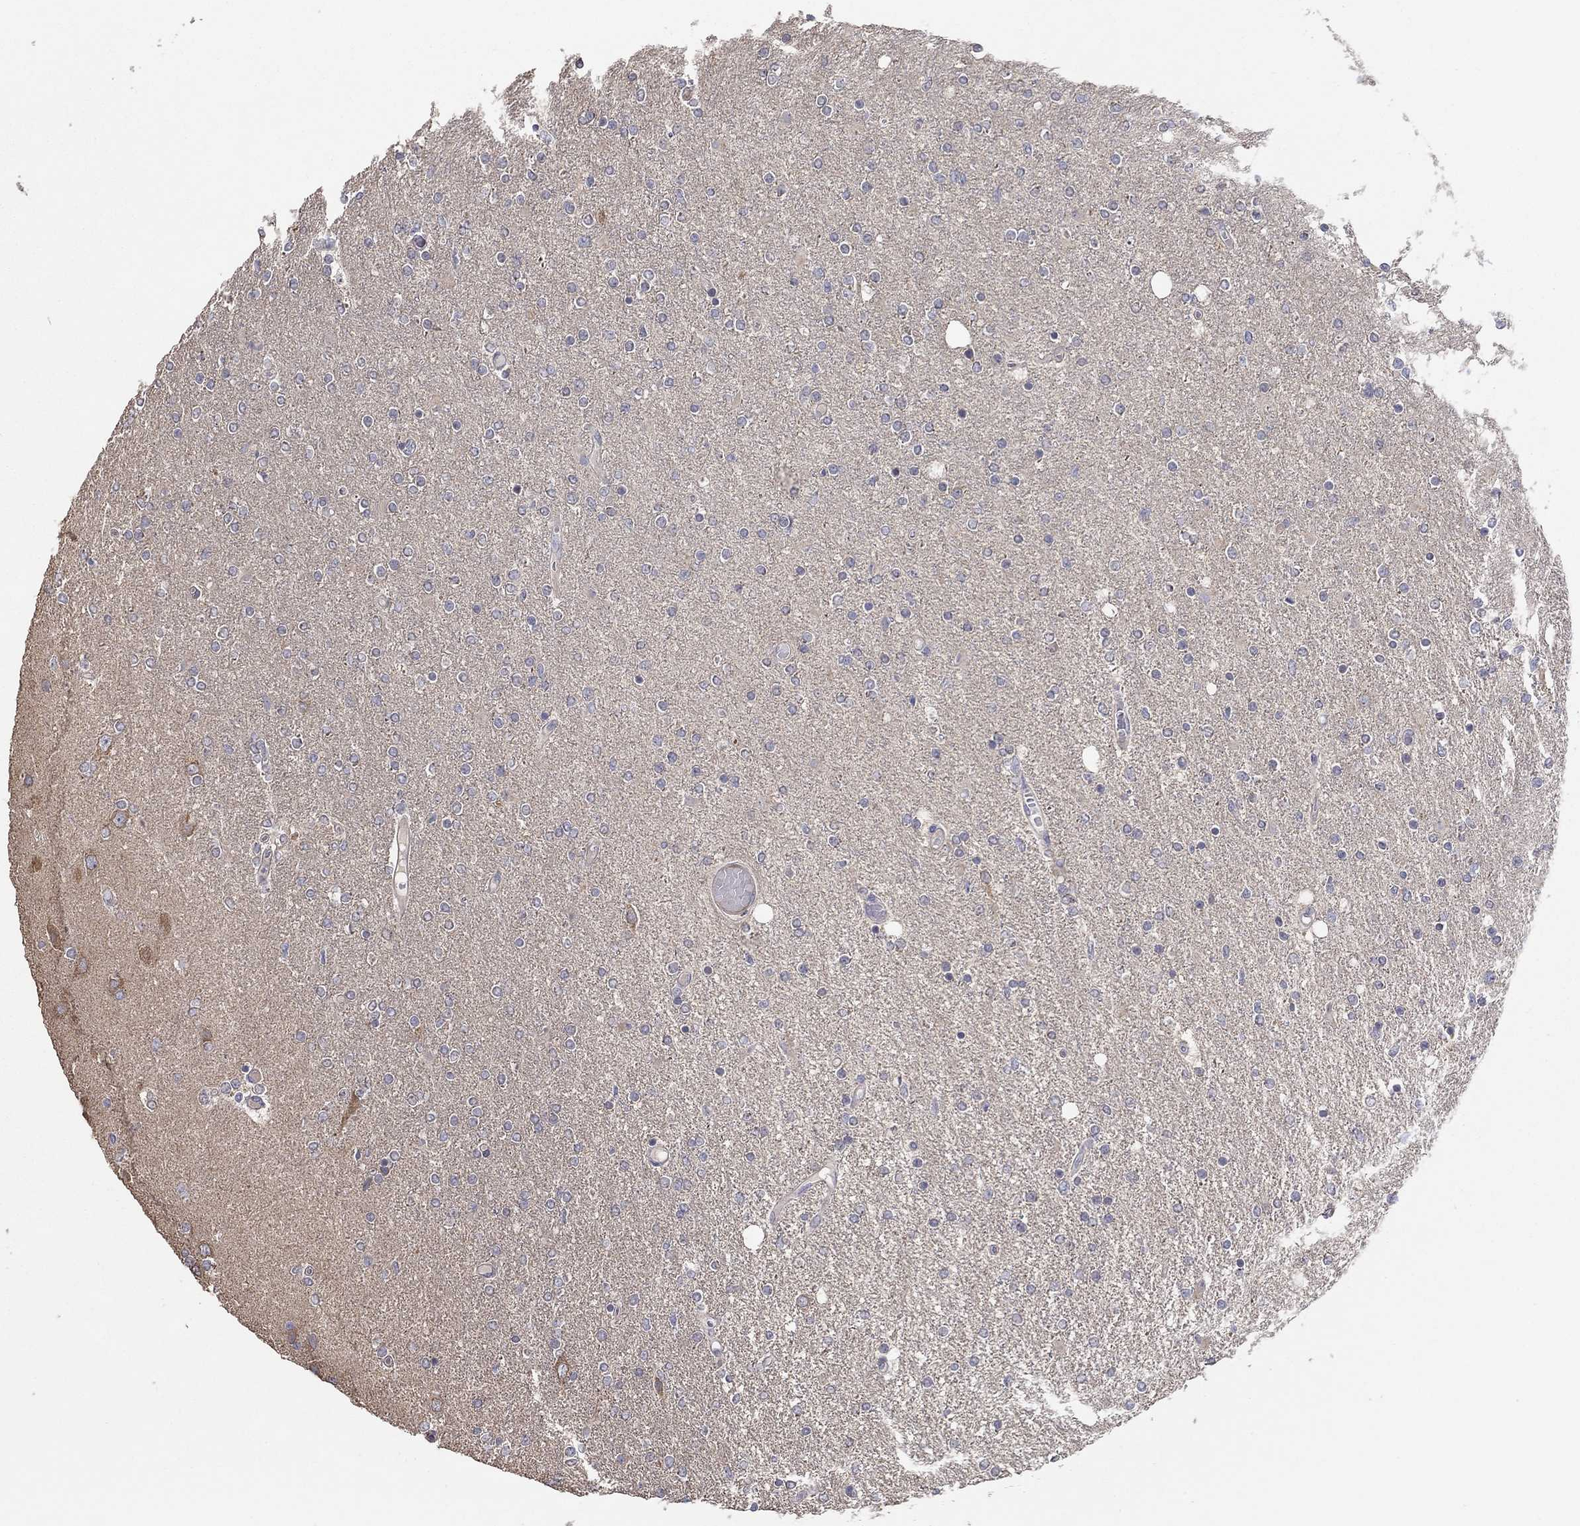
{"staining": {"intensity": "negative", "quantity": "none", "location": "none"}, "tissue": "glioma", "cell_type": "Tumor cells", "image_type": "cancer", "snomed": [{"axis": "morphology", "description": "Glioma, malignant, High grade"}, {"axis": "topography", "description": "Cerebral cortex"}], "caption": "Tumor cells show no significant staining in glioma. (Immunohistochemistry (ihc), brightfield microscopy, high magnification).", "gene": "DOCK3", "patient": {"sex": "male", "age": 70}}